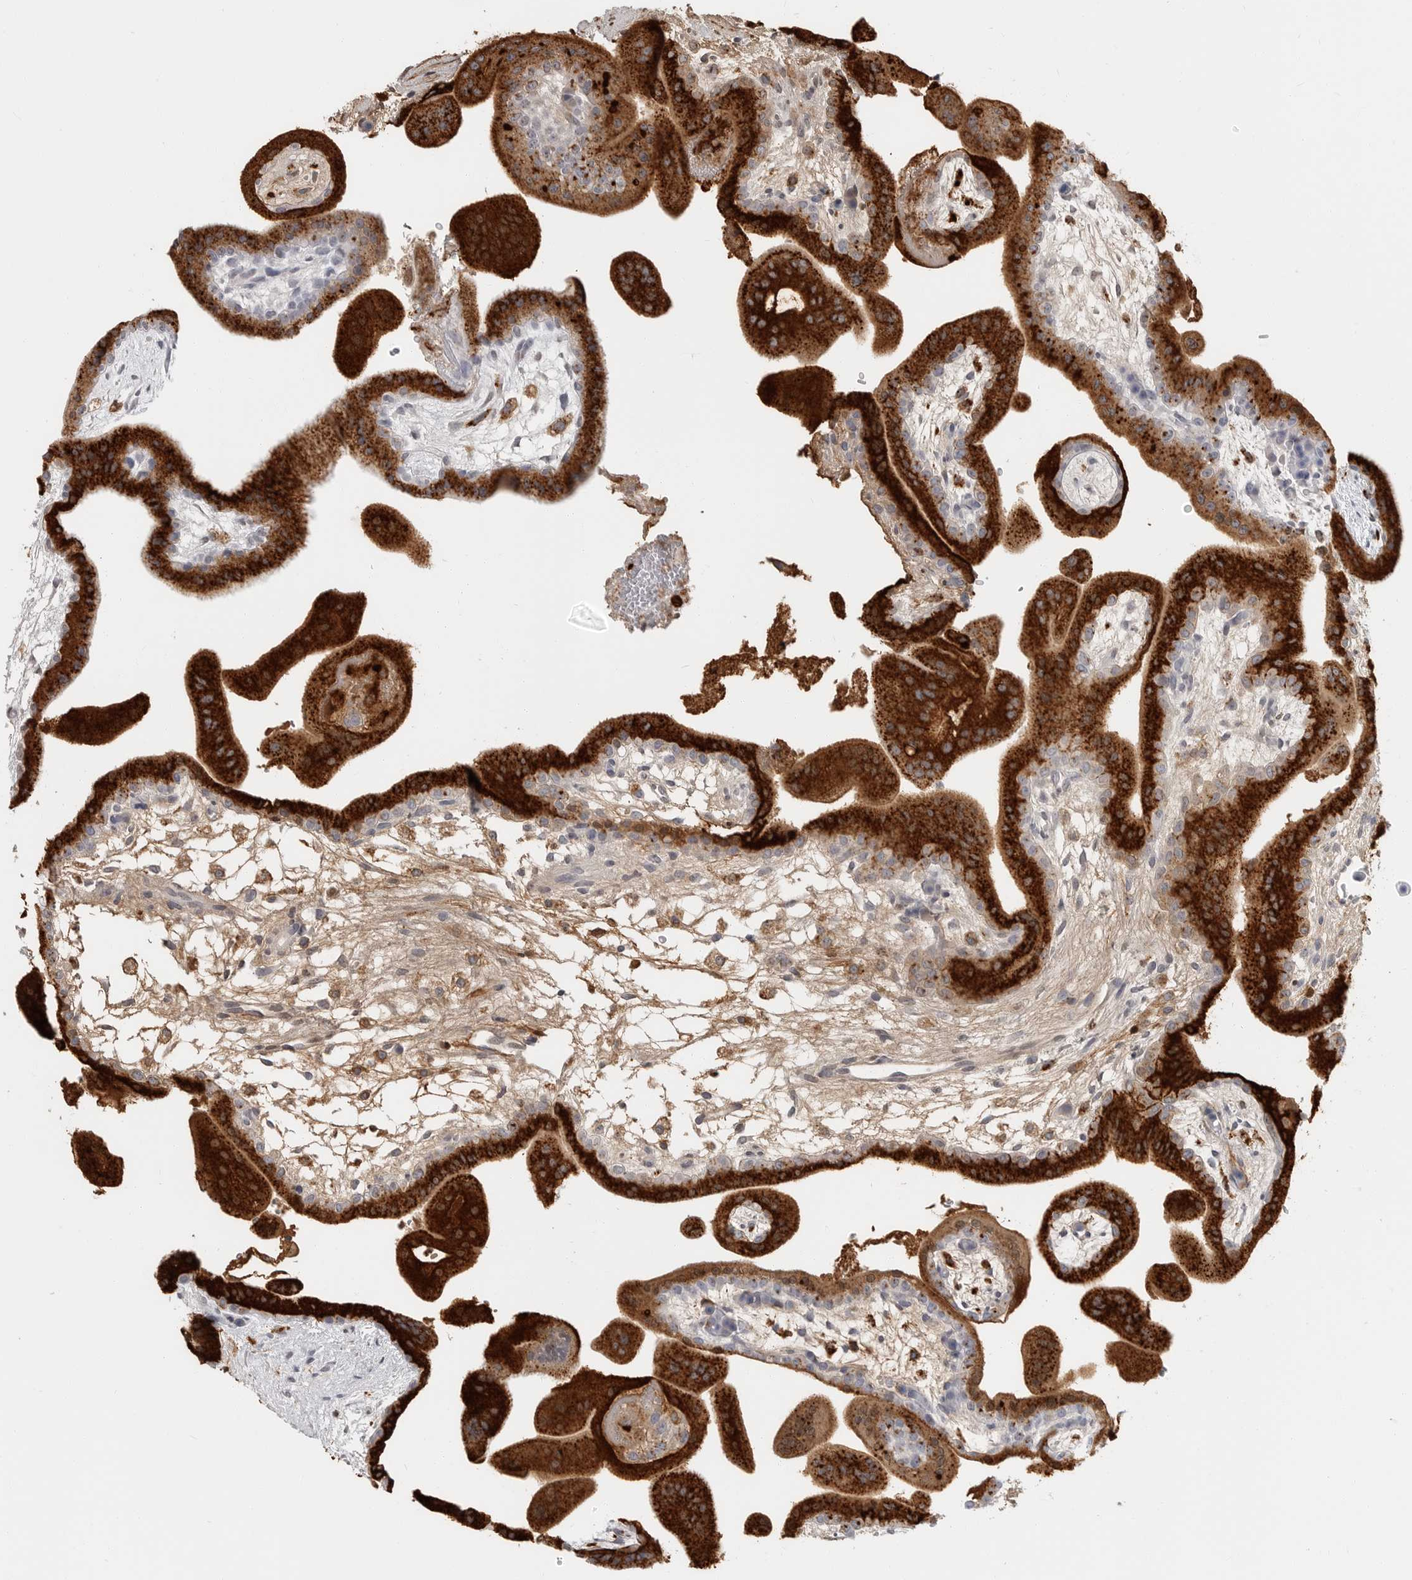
{"staining": {"intensity": "strong", "quantity": "25%-75%", "location": "cytoplasmic/membranous"}, "tissue": "placenta", "cell_type": "Decidual cells", "image_type": "normal", "snomed": [{"axis": "morphology", "description": "Normal tissue, NOS"}, {"axis": "topography", "description": "Placenta"}], "caption": "Brown immunohistochemical staining in benign placenta shows strong cytoplasmic/membranous staining in about 25%-75% of decidual cells.", "gene": "IFI30", "patient": {"sex": "female", "age": 35}}